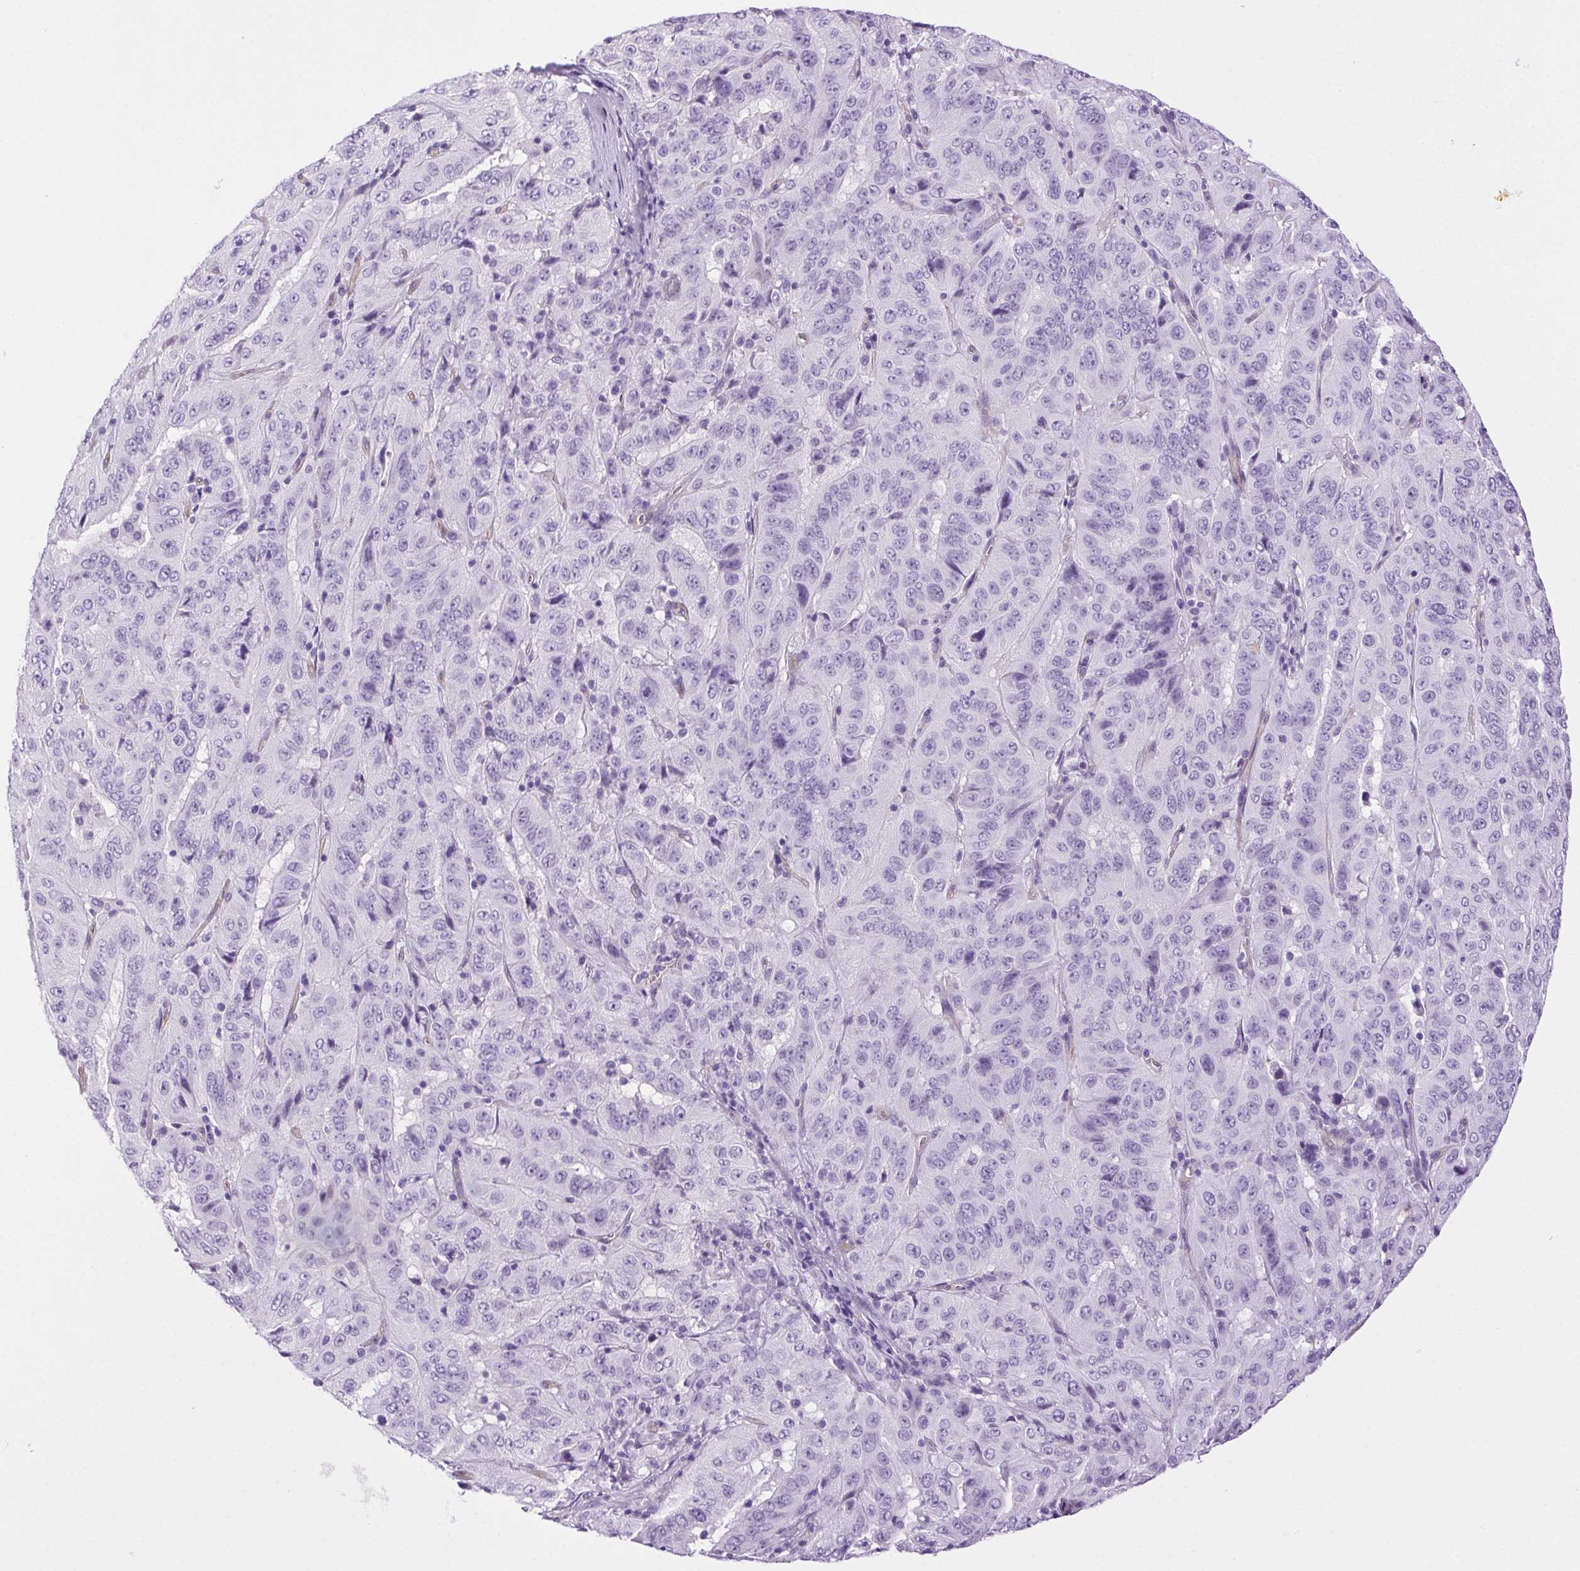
{"staining": {"intensity": "negative", "quantity": "none", "location": "none"}, "tissue": "pancreatic cancer", "cell_type": "Tumor cells", "image_type": "cancer", "snomed": [{"axis": "morphology", "description": "Adenocarcinoma, NOS"}, {"axis": "topography", "description": "Pancreas"}], "caption": "Tumor cells are negative for protein expression in human pancreatic cancer (adenocarcinoma). (Stains: DAB (3,3'-diaminobenzidine) immunohistochemistry with hematoxylin counter stain, Microscopy: brightfield microscopy at high magnification).", "gene": "SHCBP1L", "patient": {"sex": "male", "age": 63}}